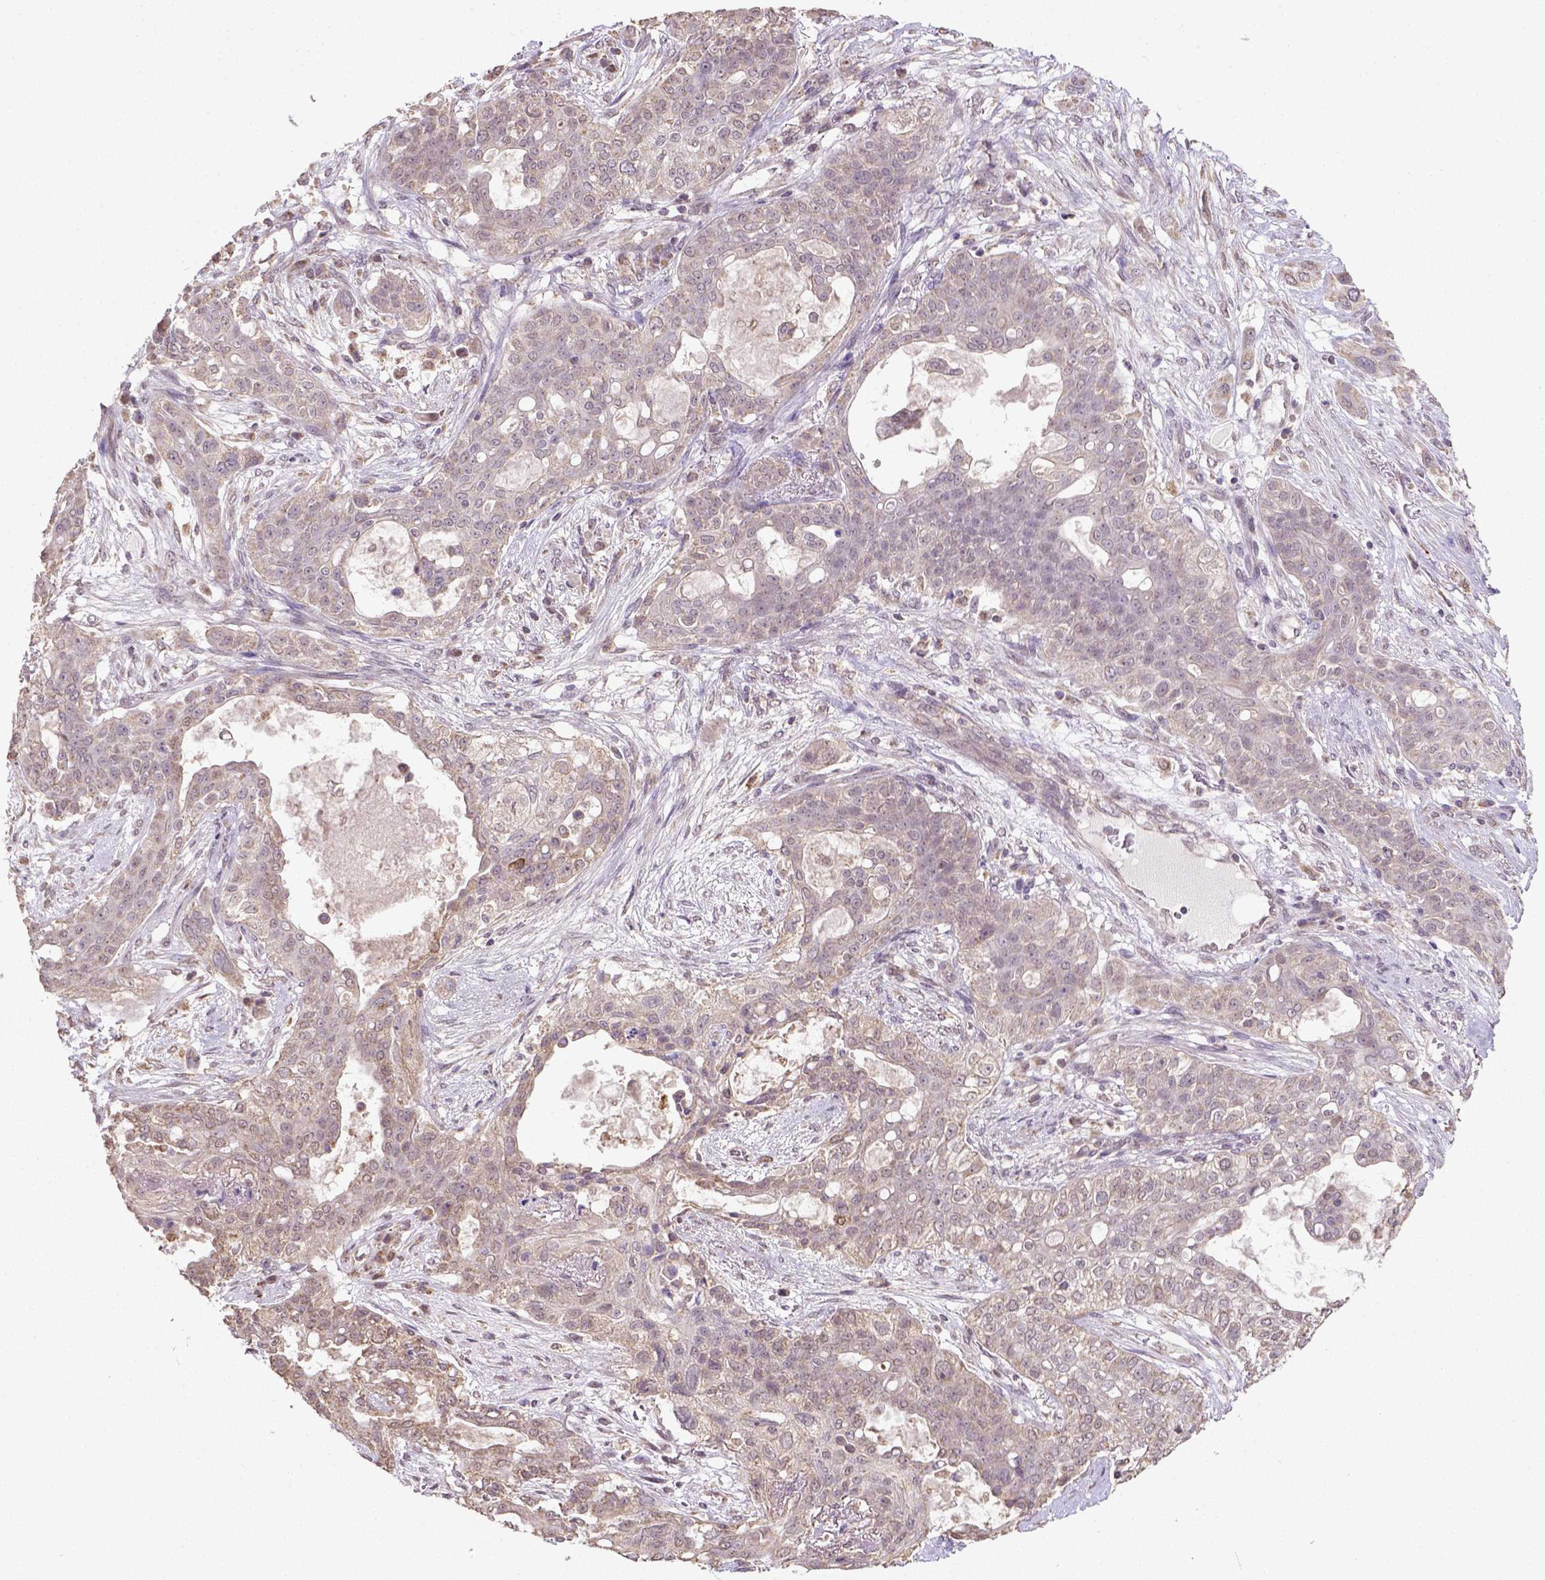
{"staining": {"intensity": "weak", "quantity": ">75%", "location": "cytoplasmic/membranous"}, "tissue": "lung cancer", "cell_type": "Tumor cells", "image_type": "cancer", "snomed": [{"axis": "morphology", "description": "Squamous cell carcinoma, NOS"}, {"axis": "topography", "description": "Lung"}], "caption": "An image of human lung cancer (squamous cell carcinoma) stained for a protein demonstrates weak cytoplasmic/membranous brown staining in tumor cells.", "gene": "NUDT10", "patient": {"sex": "female", "age": 70}}